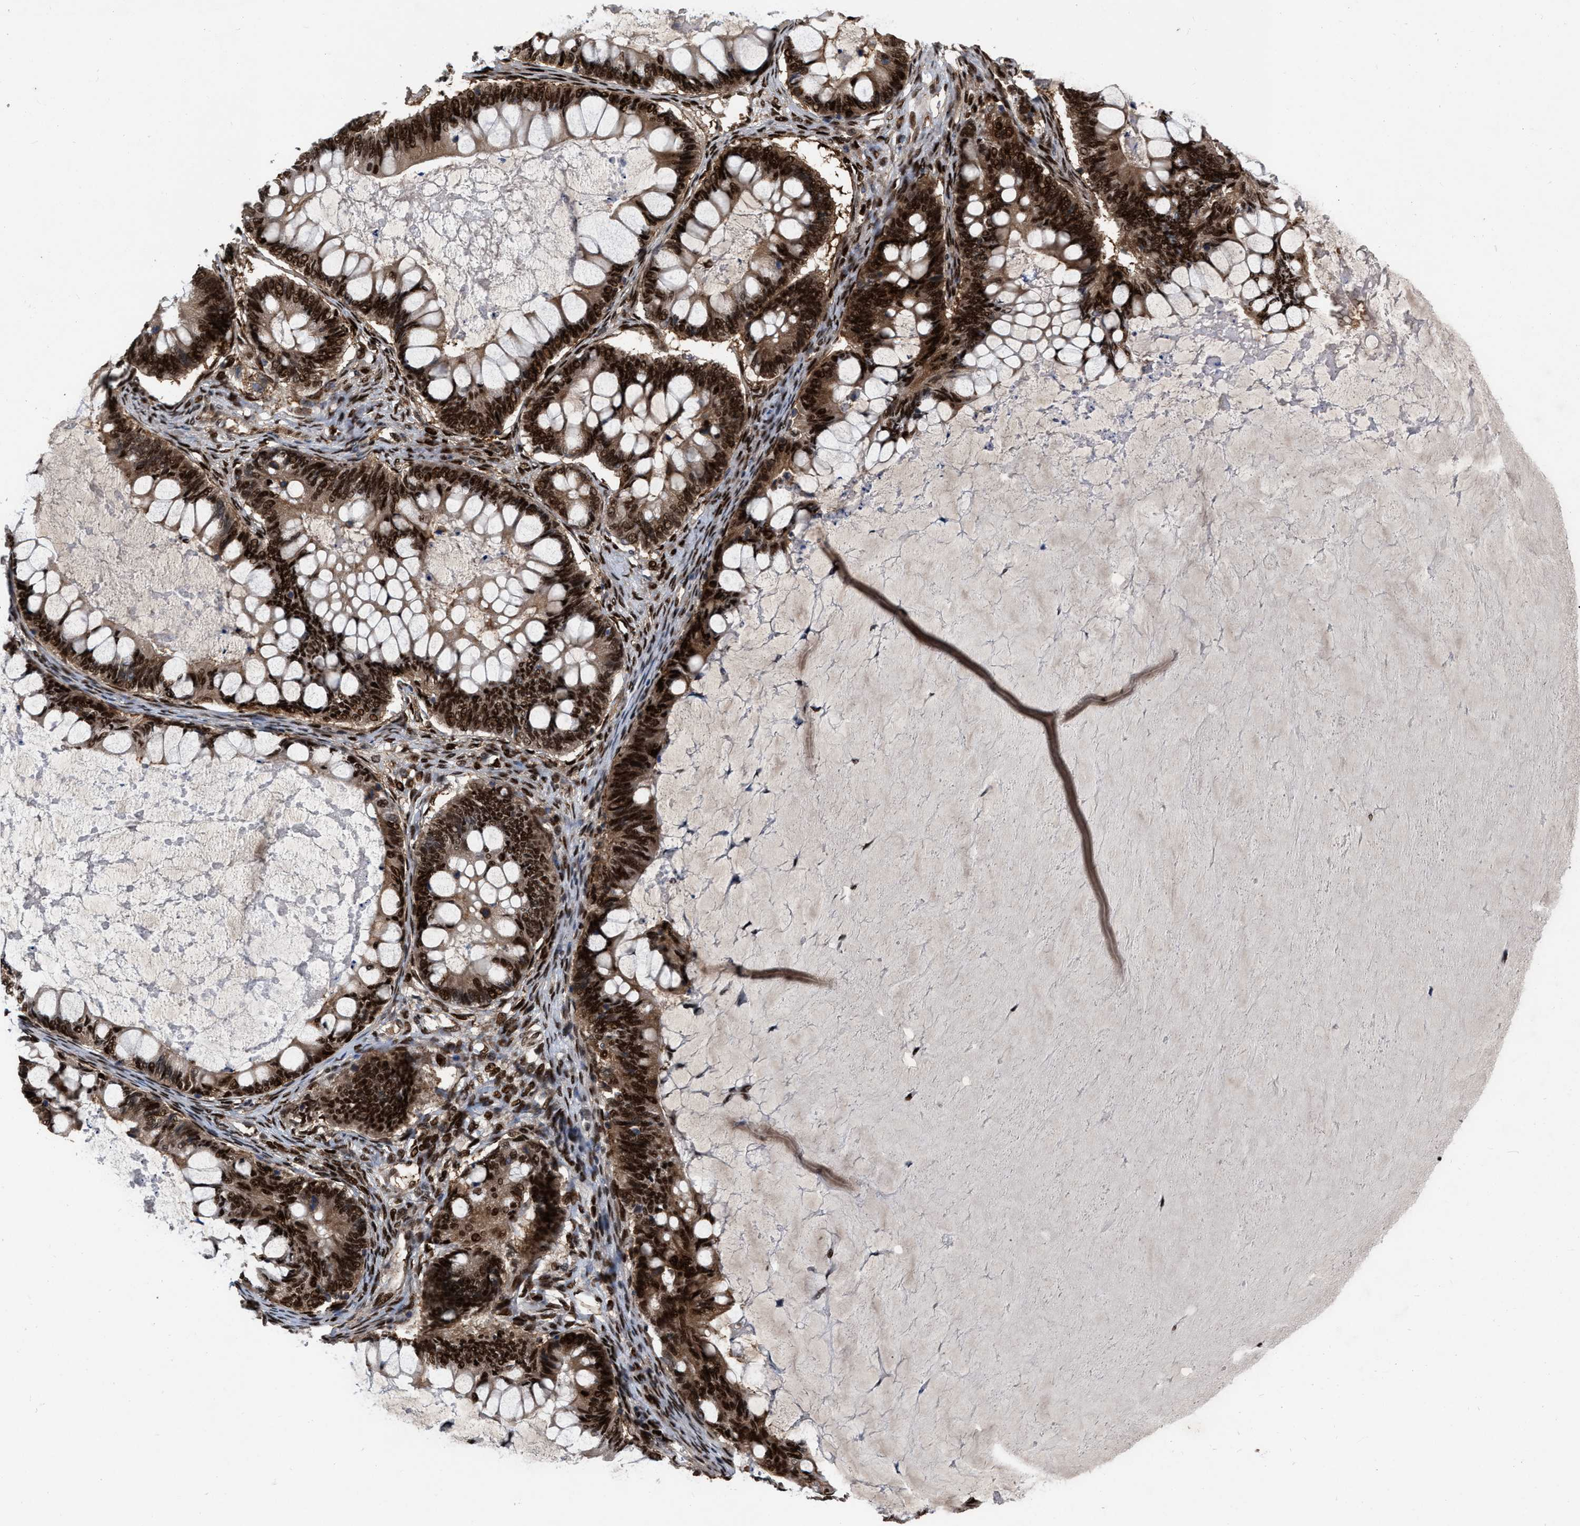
{"staining": {"intensity": "strong", "quantity": ">75%", "location": "cytoplasmic/membranous,nuclear"}, "tissue": "ovarian cancer", "cell_type": "Tumor cells", "image_type": "cancer", "snomed": [{"axis": "morphology", "description": "Cystadenocarcinoma, mucinous, NOS"}, {"axis": "topography", "description": "Ovary"}], "caption": "A photomicrograph of human ovarian mucinous cystadenocarcinoma stained for a protein reveals strong cytoplasmic/membranous and nuclear brown staining in tumor cells. The staining was performed using DAB (3,3'-diaminobenzidine), with brown indicating positive protein expression. Nuclei are stained blue with hematoxylin.", "gene": "MDM4", "patient": {"sex": "female", "age": 61}}